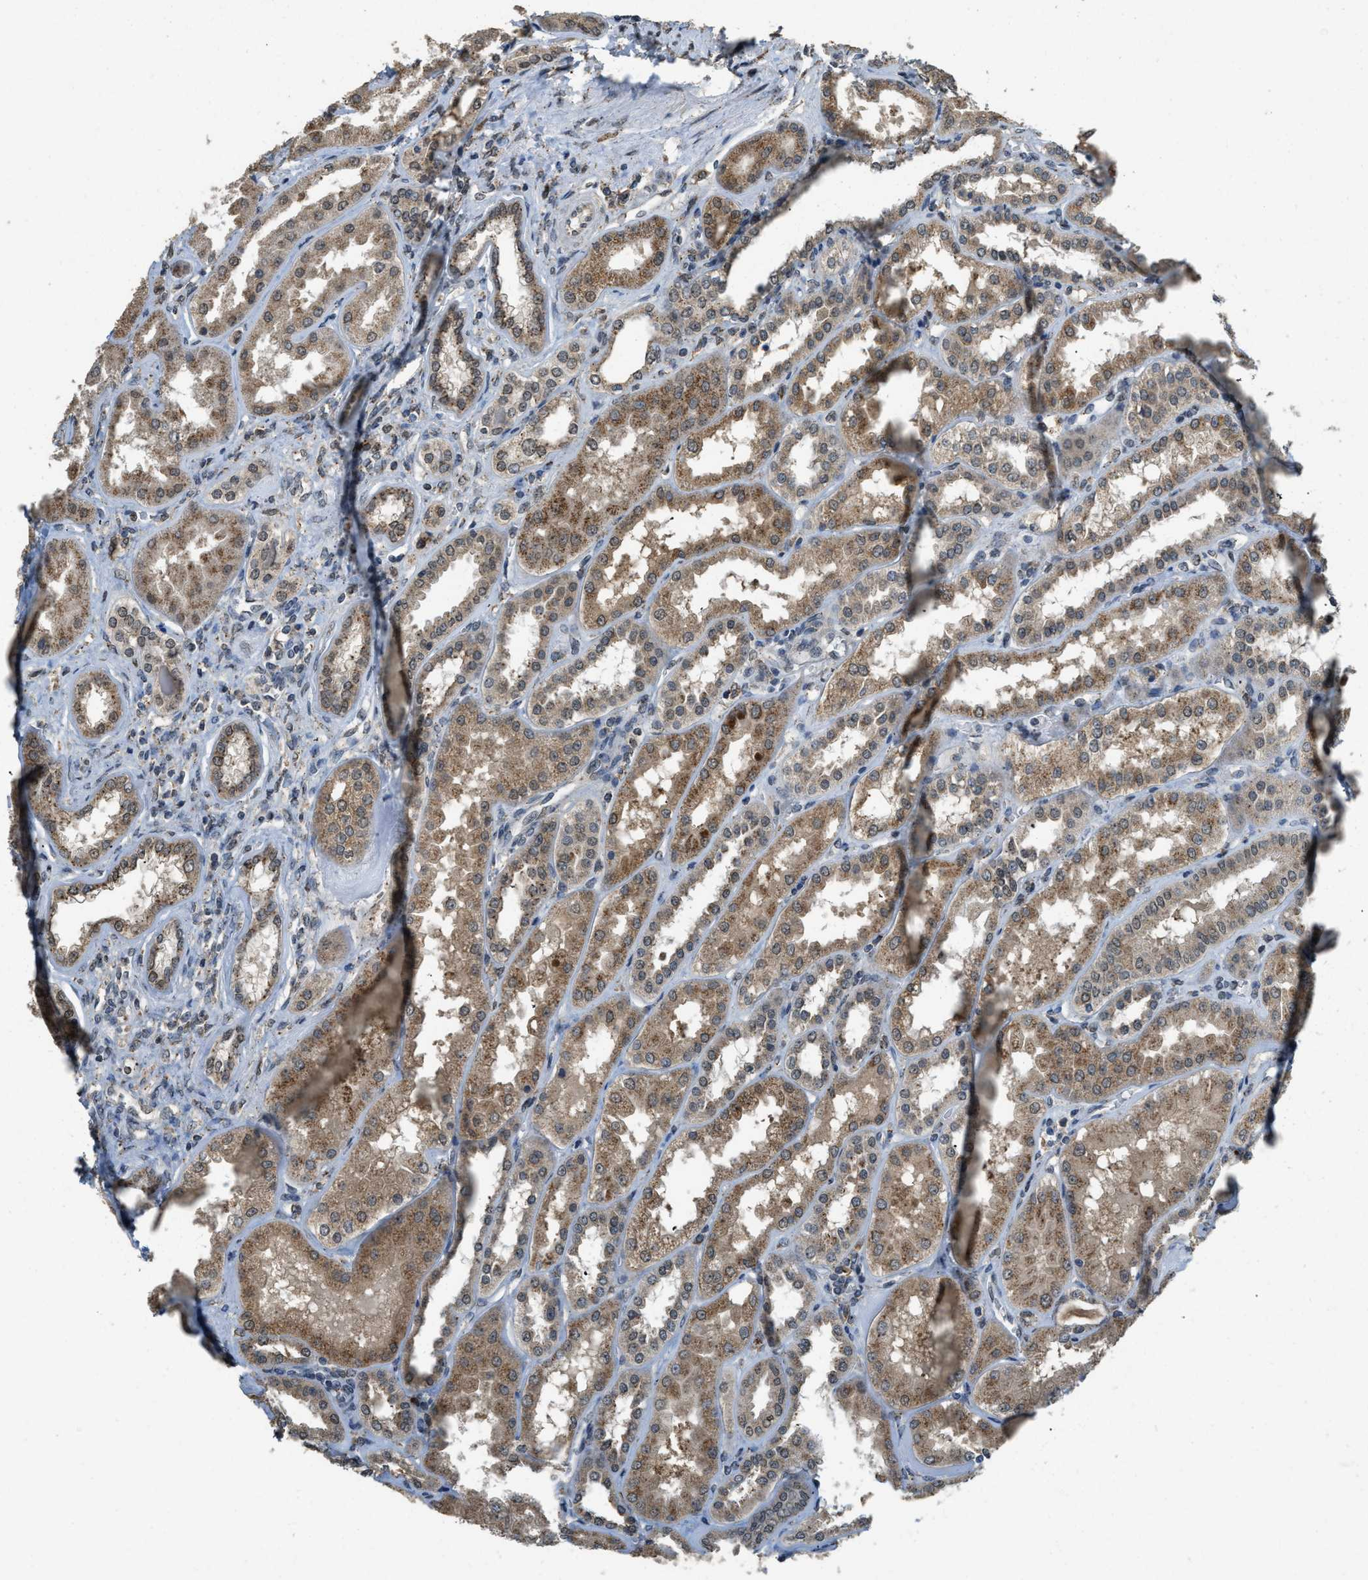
{"staining": {"intensity": "moderate", "quantity": "25%-75%", "location": "cytoplasmic/membranous"}, "tissue": "kidney", "cell_type": "Cells in glomeruli", "image_type": "normal", "snomed": [{"axis": "morphology", "description": "Normal tissue, NOS"}, {"axis": "topography", "description": "Kidney"}], "caption": "The photomicrograph reveals staining of unremarkable kidney, revealing moderate cytoplasmic/membranous protein staining (brown color) within cells in glomeruli. The staining was performed using DAB, with brown indicating positive protein expression. Nuclei are stained blue with hematoxylin.", "gene": "IPO7", "patient": {"sex": "female", "age": 56}}